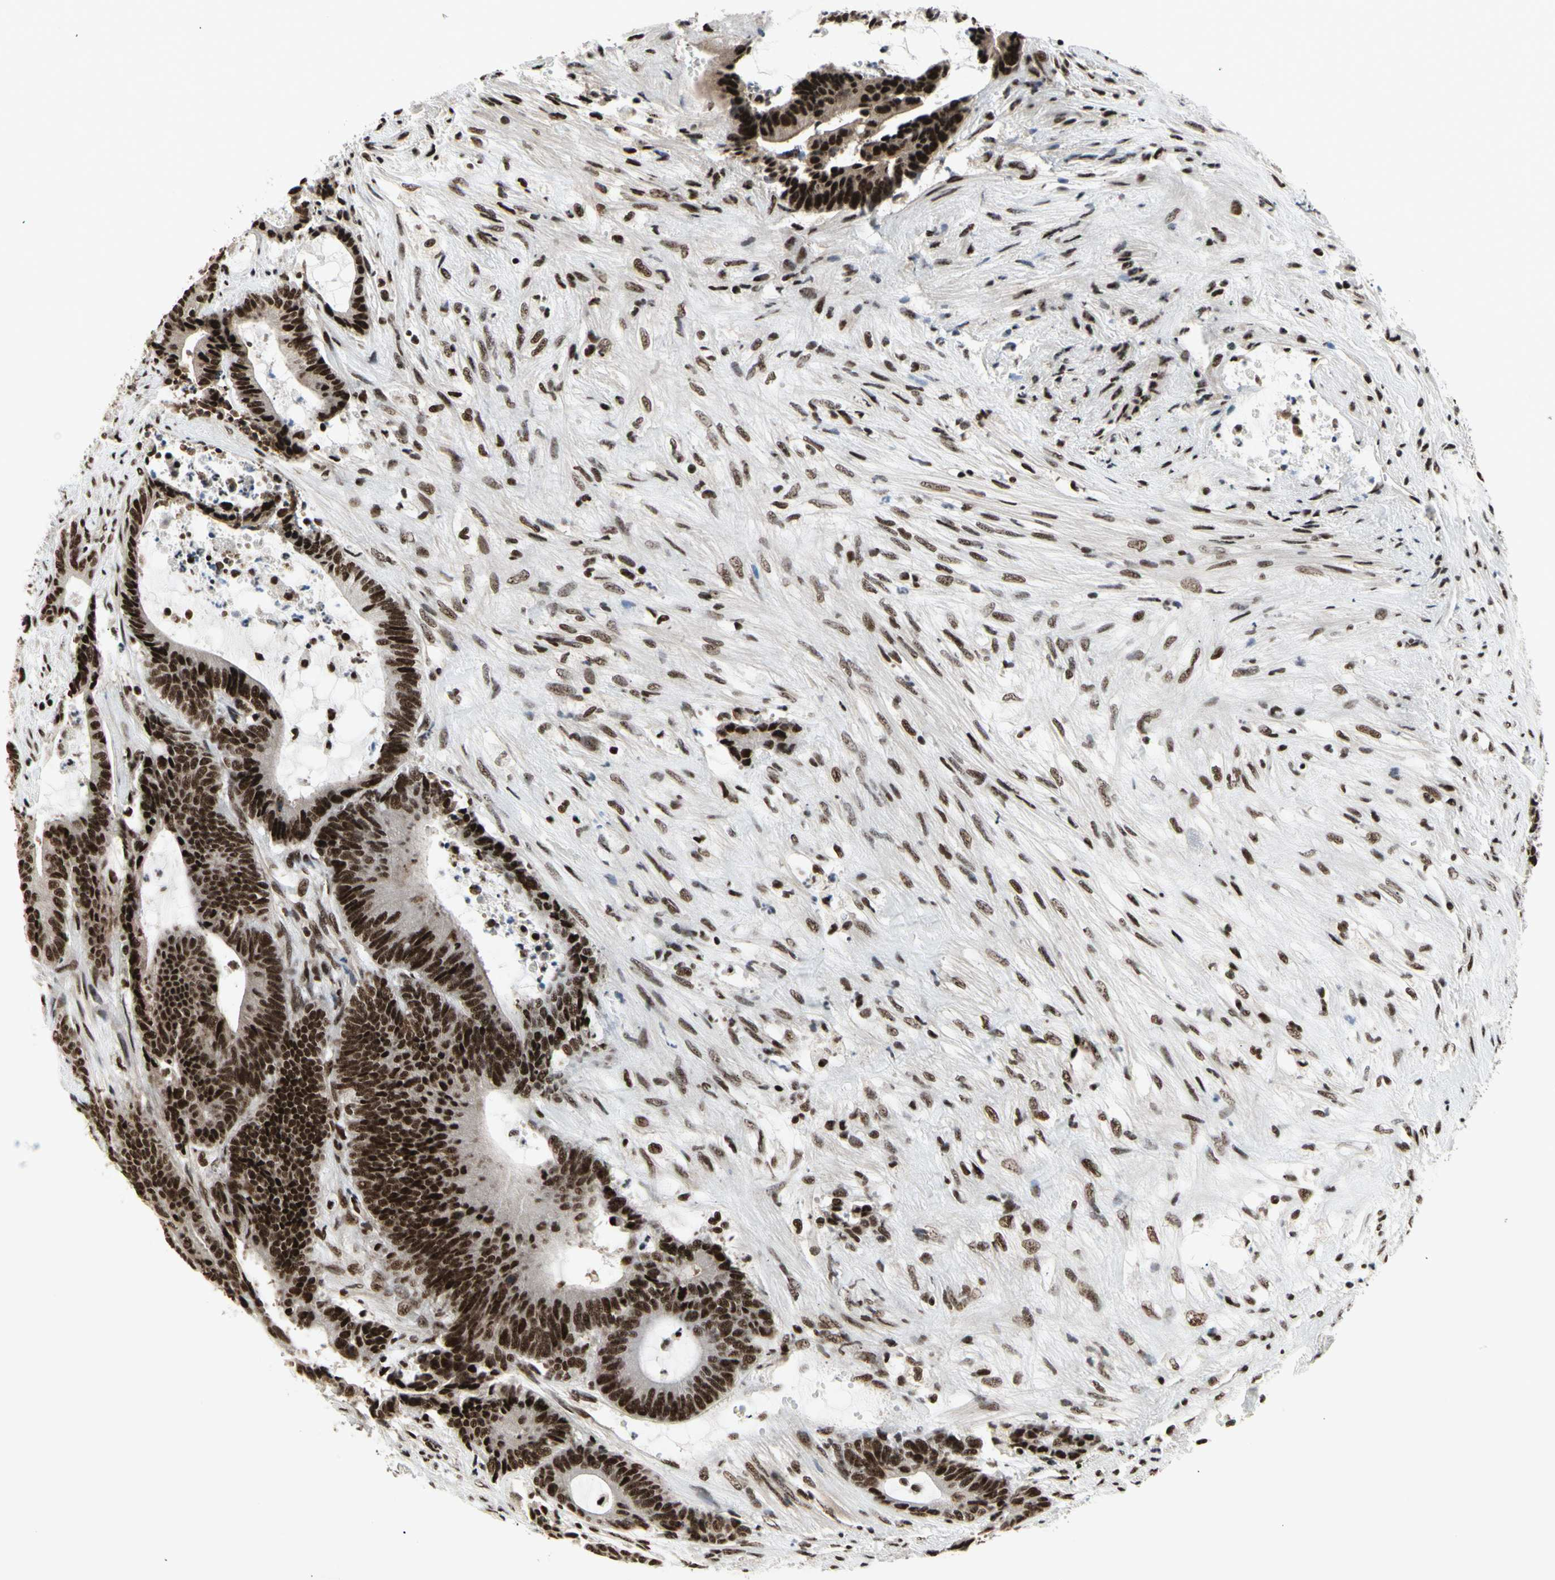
{"staining": {"intensity": "strong", "quantity": ">75%", "location": "nuclear"}, "tissue": "colorectal cancer", "cell_type": "Tumor cells", "image_type": "cancer", "snomed": [{"axis": "morphology", "description": "Adenocarcinoma, NOS"}, {"axis": "topography", "description": "Colon"}], "caption": "IHC of human colorectal cancer shows high levels of strong nuclear expression in about >75% of tumor cells.", "gene": "SRSF11", "patient": {"sex": "female", "age": 84}}